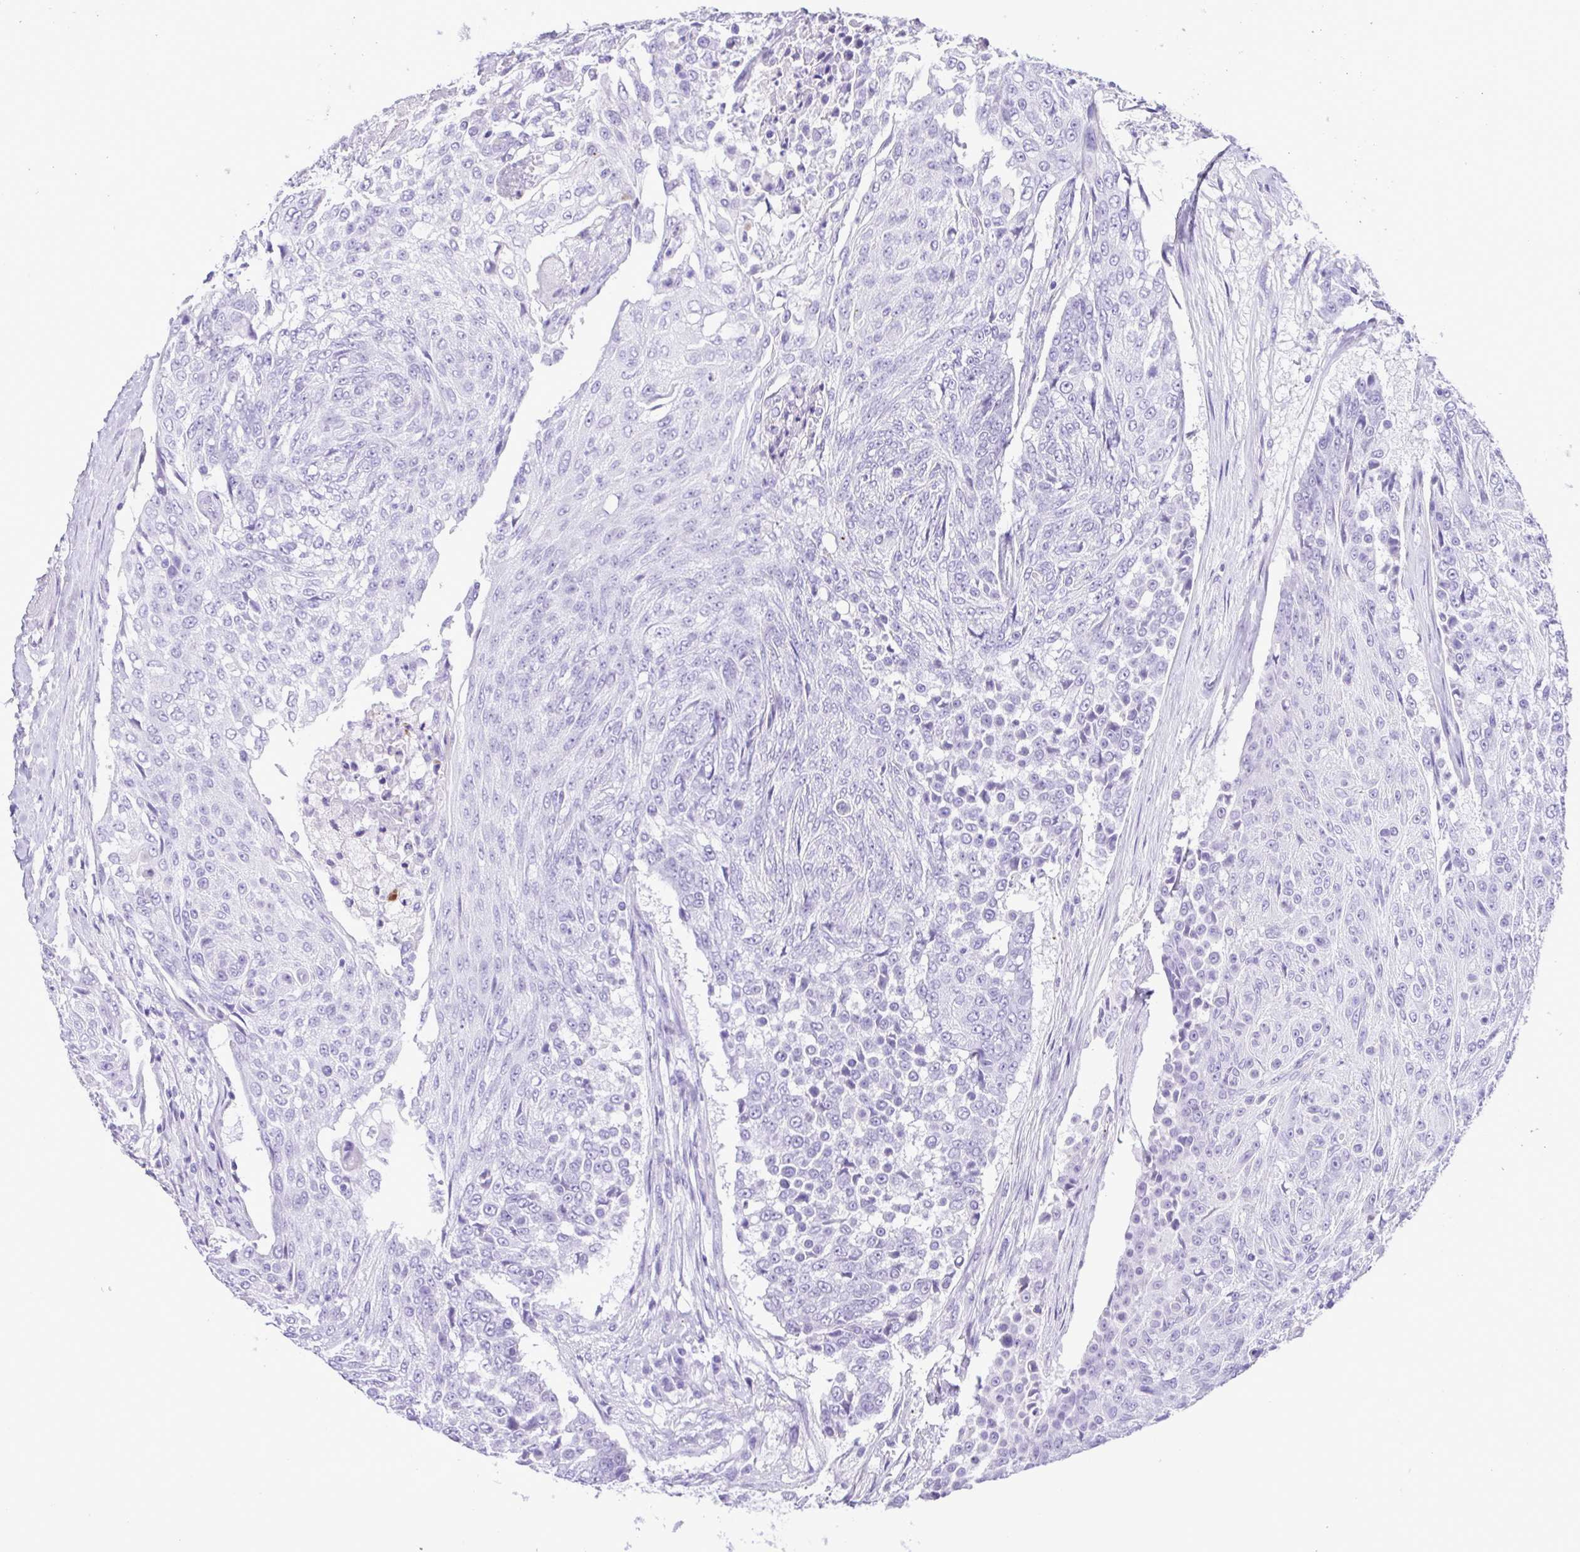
{"staining": {"intensity": "negative", "quantity": "none", "location": "none"}, "tissue": "urothelial cancer", "cell_type": "Tumor cells", "image_type": "cancer", "snomed": [{"axis": "morphology", "description": "Urothelial carcinoma, High grade"}, {"axis": "topography", "description": "Urinary bladder"}], "caption": "There is no significant expression in tumor cells of urothelial carcinoma (high-grade).", "gene": "OVGP1", "patient": {"sex": "female", "age": 63}}